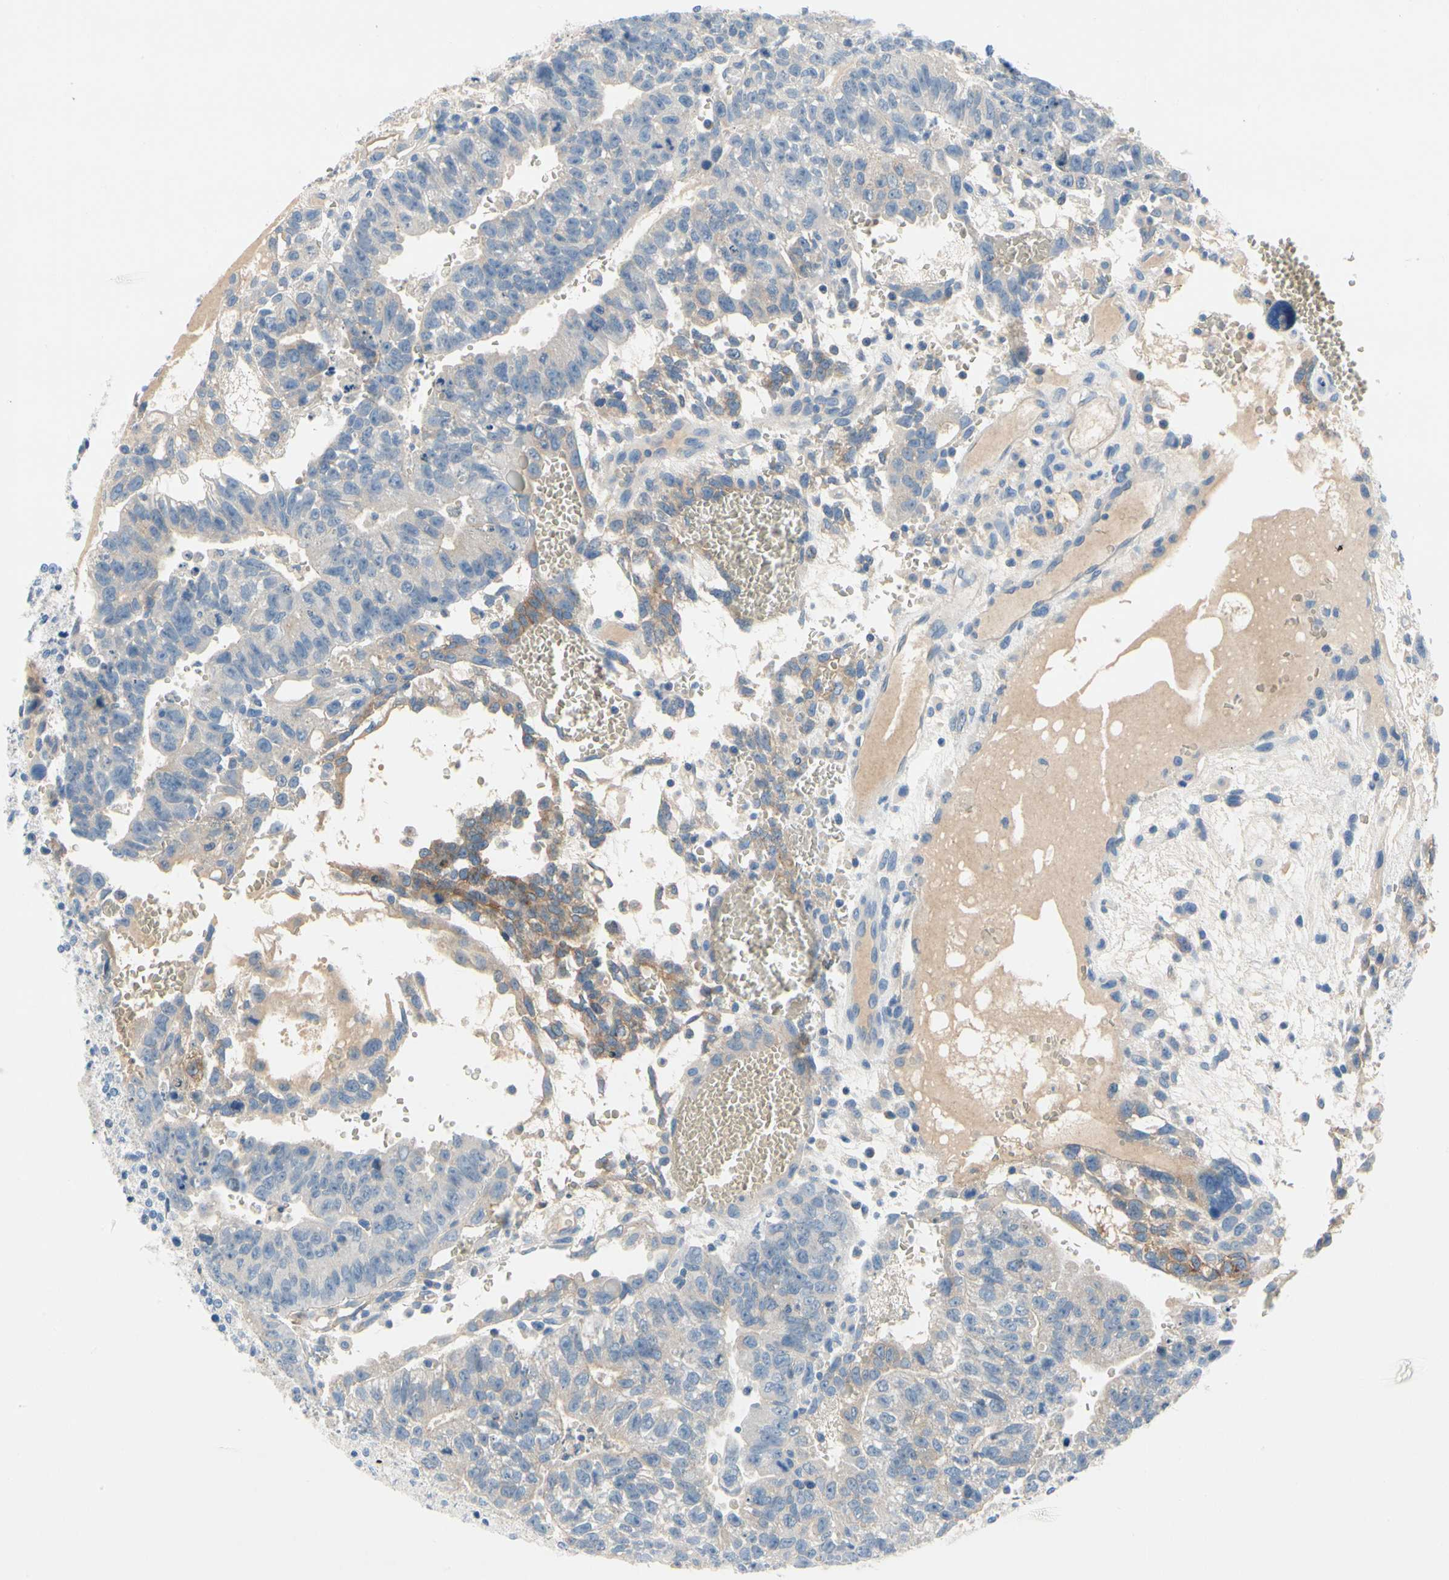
{"staining": {"intensity": "moderate", "quantity": "25%-75%", "location": "cytoplasmic/membranous"}, "tissue": "testis cancer", "cell_type": "Tumor cells", "image_type": "cancer", "snomed": [{"axis": "morphology", "description": "Seminoma, NOS"}, {"axis": "morphology", "description": "Carcinoma, Embryonal, NOS"}, {"axis": "topography", "description": "Testis"}], "caption": "There is medium levels of moderate cytoplasmic/membranous expression in tumor cells of embryonal carcinoma (testis), as demonstrated by immunohistochemical staining (brown color).", "gene": "CA14", "patient": {"sex": "male", "age": 52}}